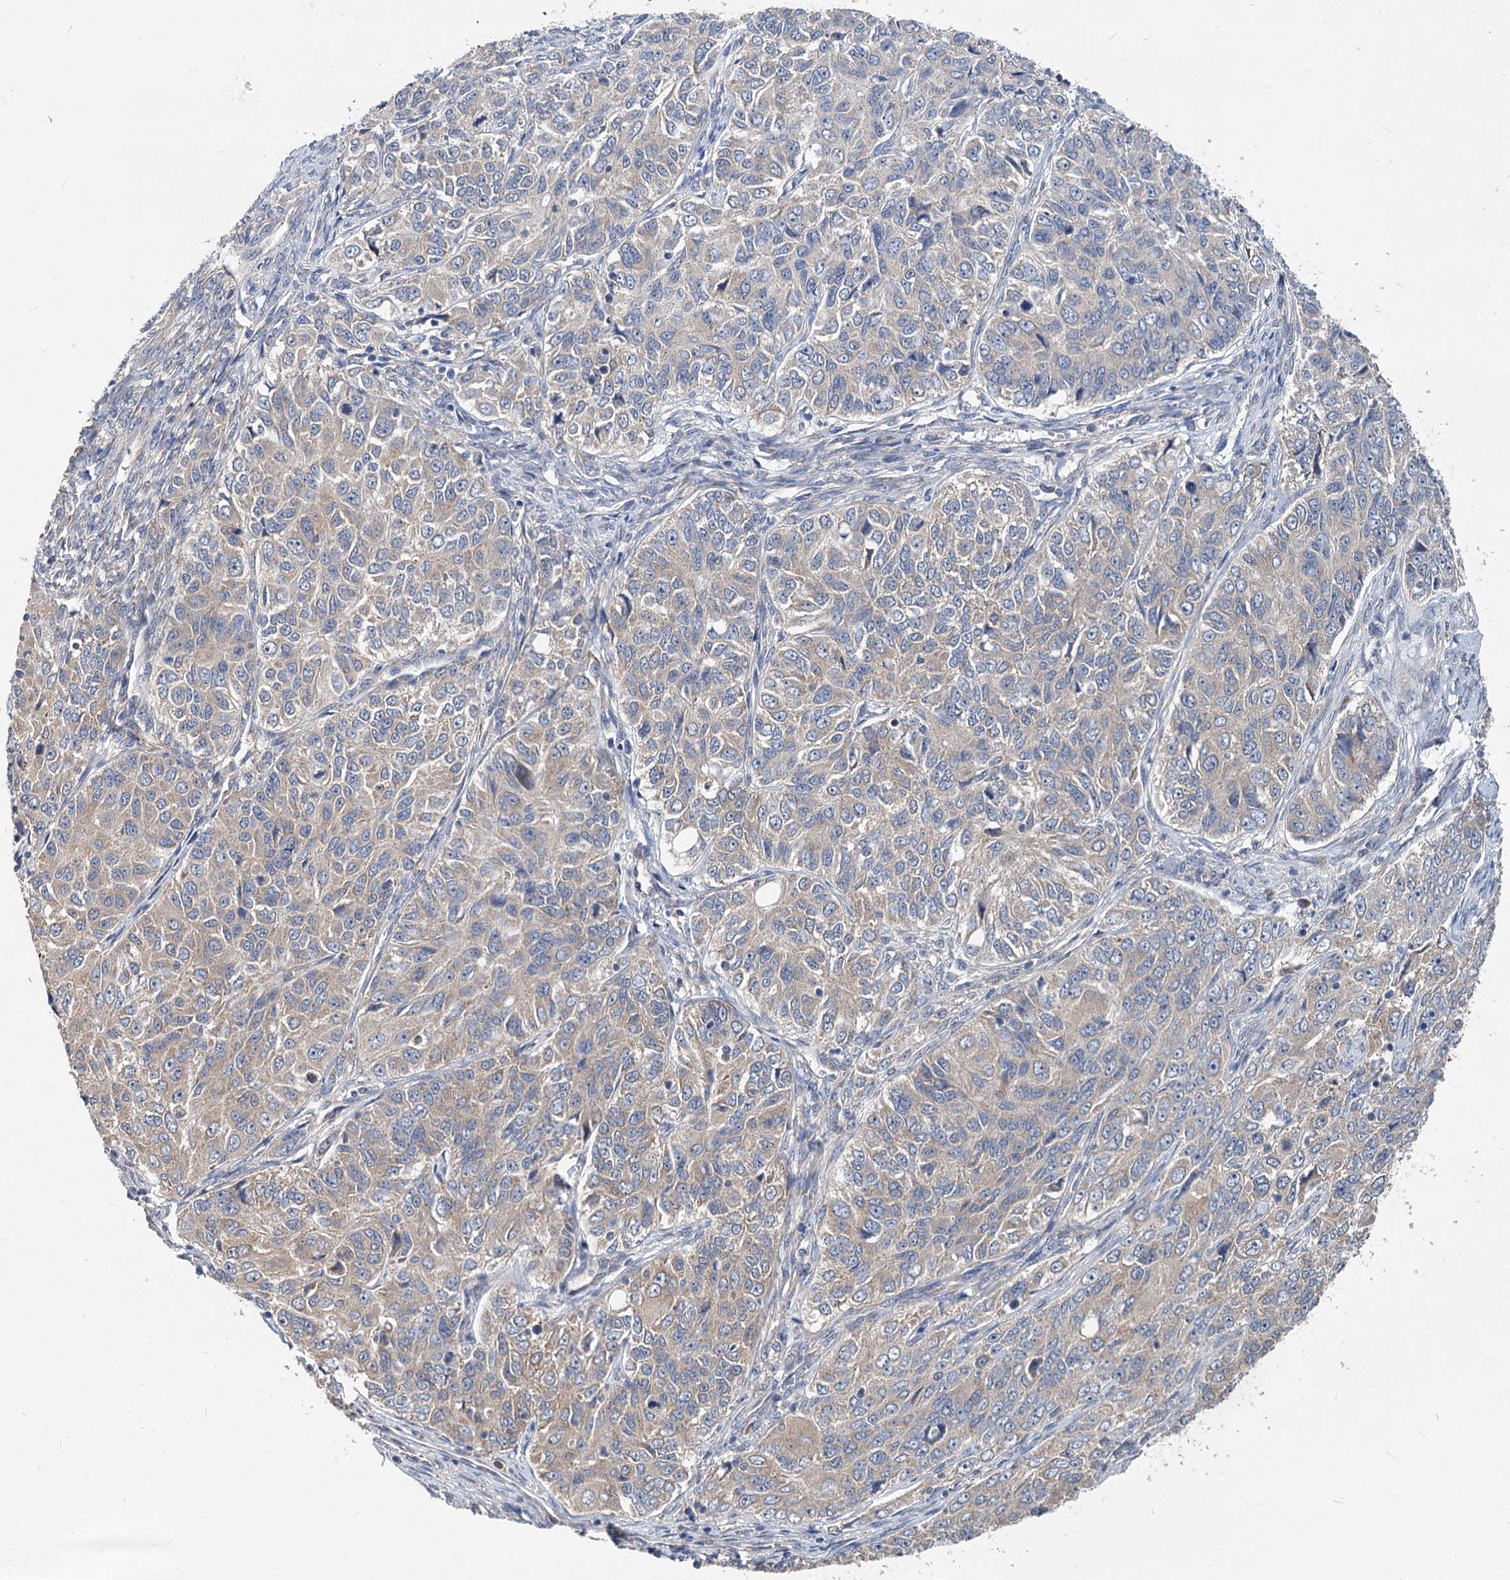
{"staining": {"intensity": "moderate", "quantity": "25%-75%", "location": "cytoplasmic/membranous"}, "tissue": "ovarian cancer", "cell_type": "Tumor cells", "image_type": "cancer", "snomed": [{"axis": "morphology", "description": "Carcinoma, endometroid"}, {"axis": "topography", "description": "Ovary"}], "caption": "Immunohistochemistry (IHC) of ovarian cancer demonstrates medium levels of moderate cytoplasmic/membranous positivity in about 25%-75% of tumor cells.", "gene": "EIF2B2", "patient": {"sex": "female", "age": 51}}